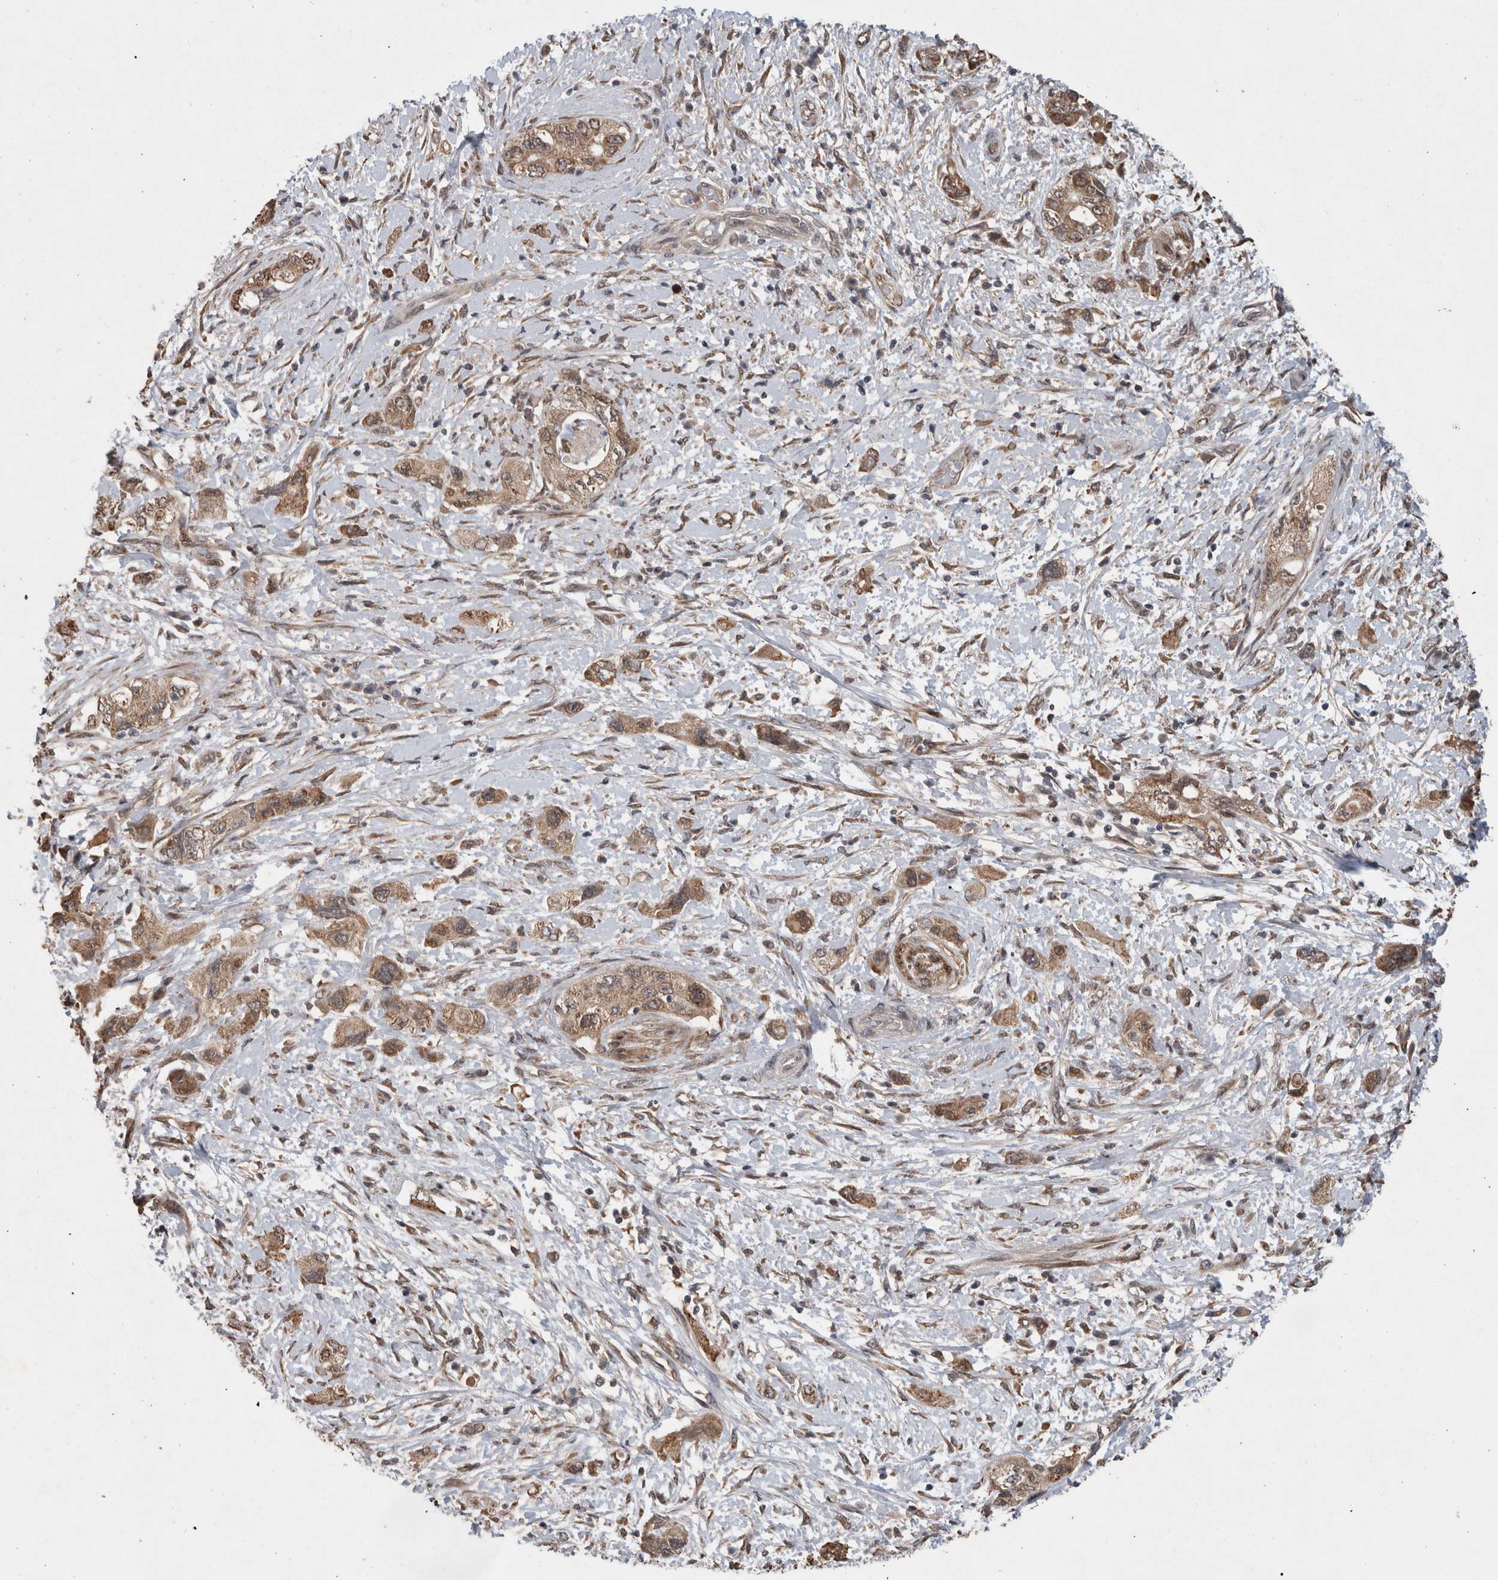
{"staining": {"intensity": "weak", "quantity": ">75%", "location": "cytoplasmic/membranous"}, "tissue": "pancreatic cancer", "cell_type": "Tumor cells", "image_type": "cancer", "snomed": [{"axis": "morphology", "description": "Adenocarcinoma, NOS"}, {"axis": "topography", "description": "Pancreas"}], "caption": "Tumor cells reveal weak cytoplasmic/membranous positivity in about >75% of cells in pancreatic cancer.", "gene": "GIMAP6", "patient": {"sex": "female", "age": 73}}